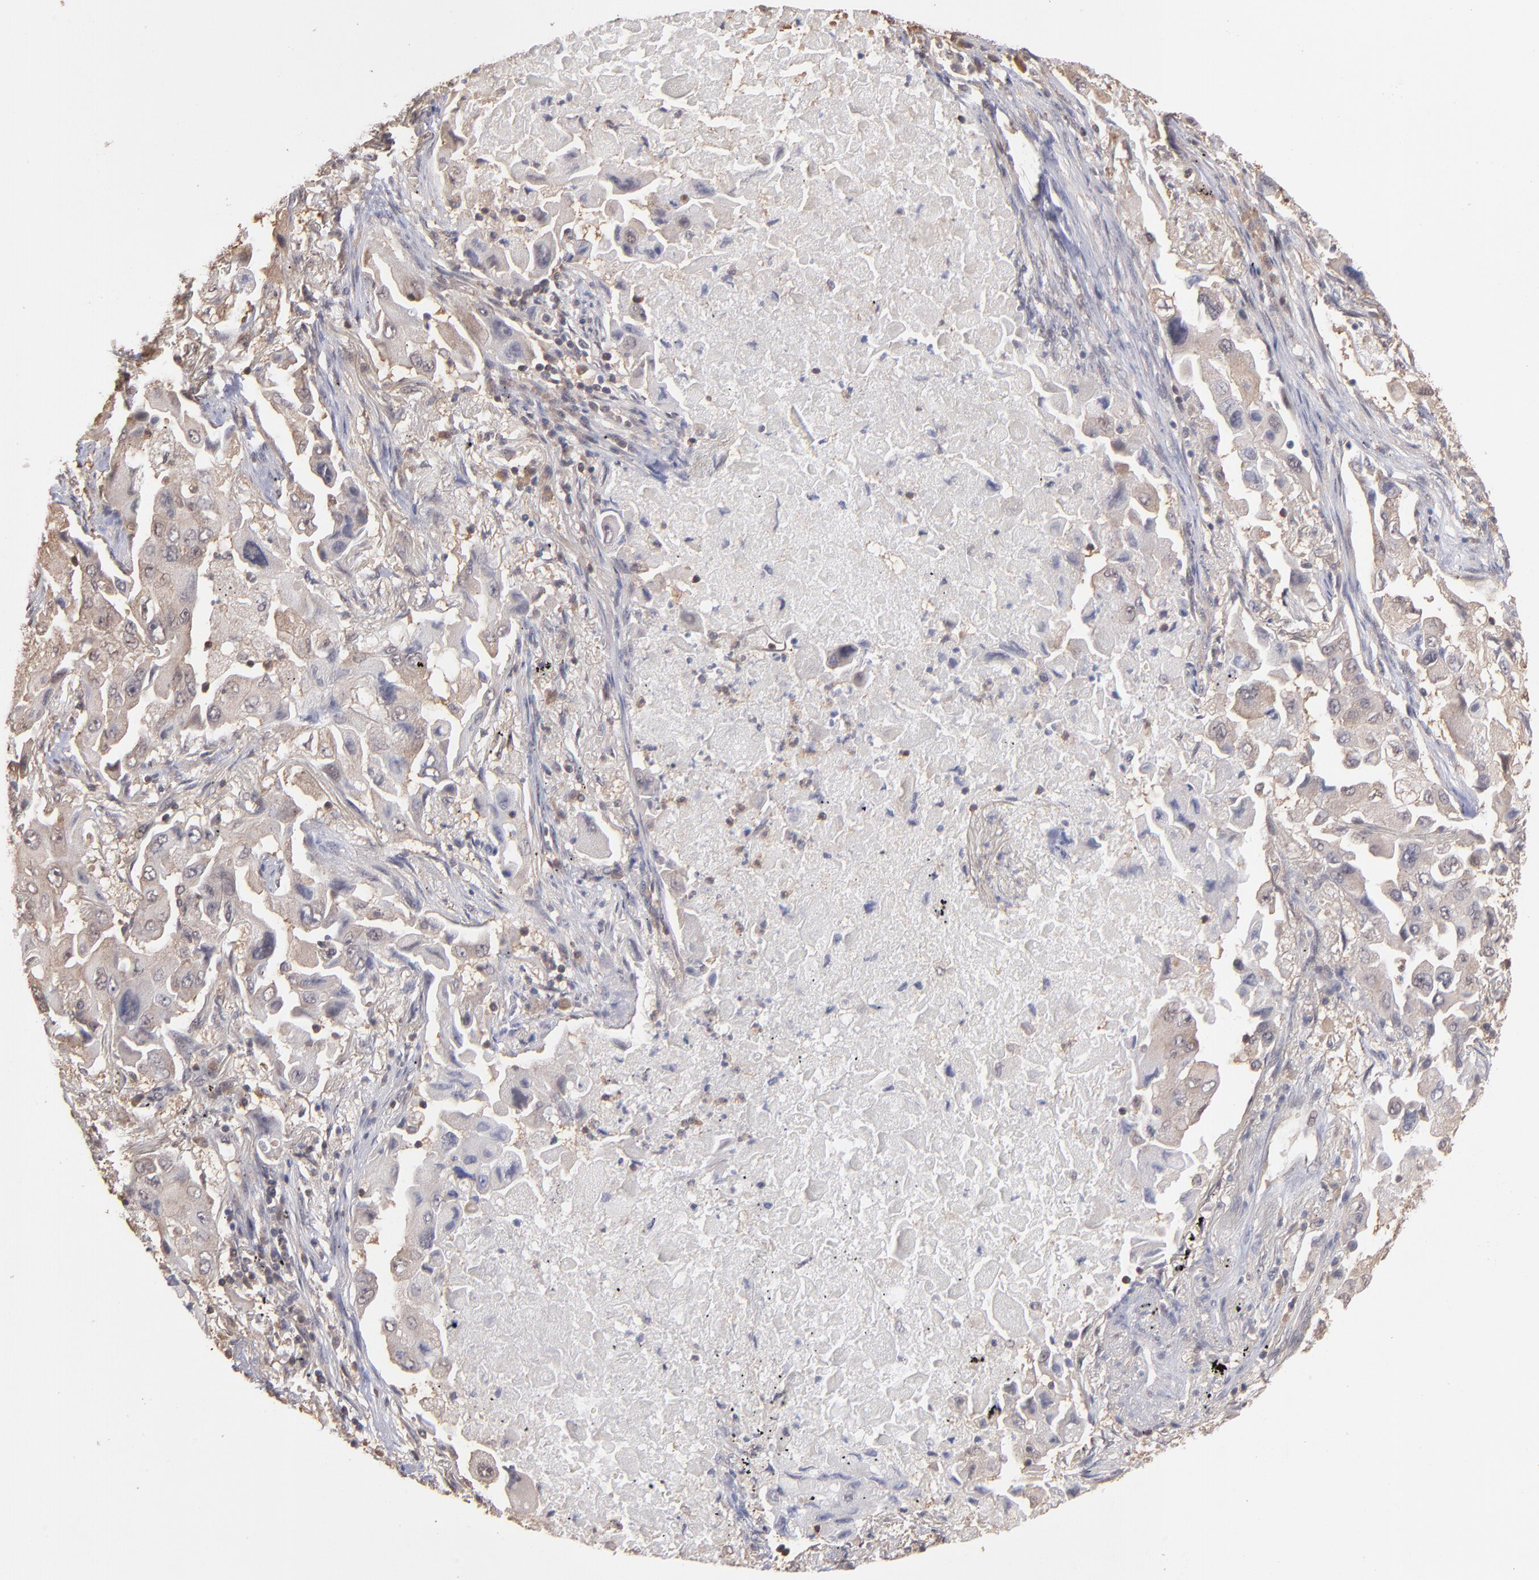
{"staining": {"intensity": "weak", "quantity": "<25%", "location": "cytoplasmic/membranous"}, "tissue": "lung cancer", "cell_type": "Tumor cells", "image_type": "cancer", "snomed": [{"axis": "morphology", "description": "Adenocarcinoma, NOS"}, {"axis": "topography", "description": "Lung"}], "caption": "Image shows no significant protein expression in tumor cells of lung cancer (adenocarcinoma).", "gene": "MAP2K2", "patient": {"sex": "female", "age": 65}}